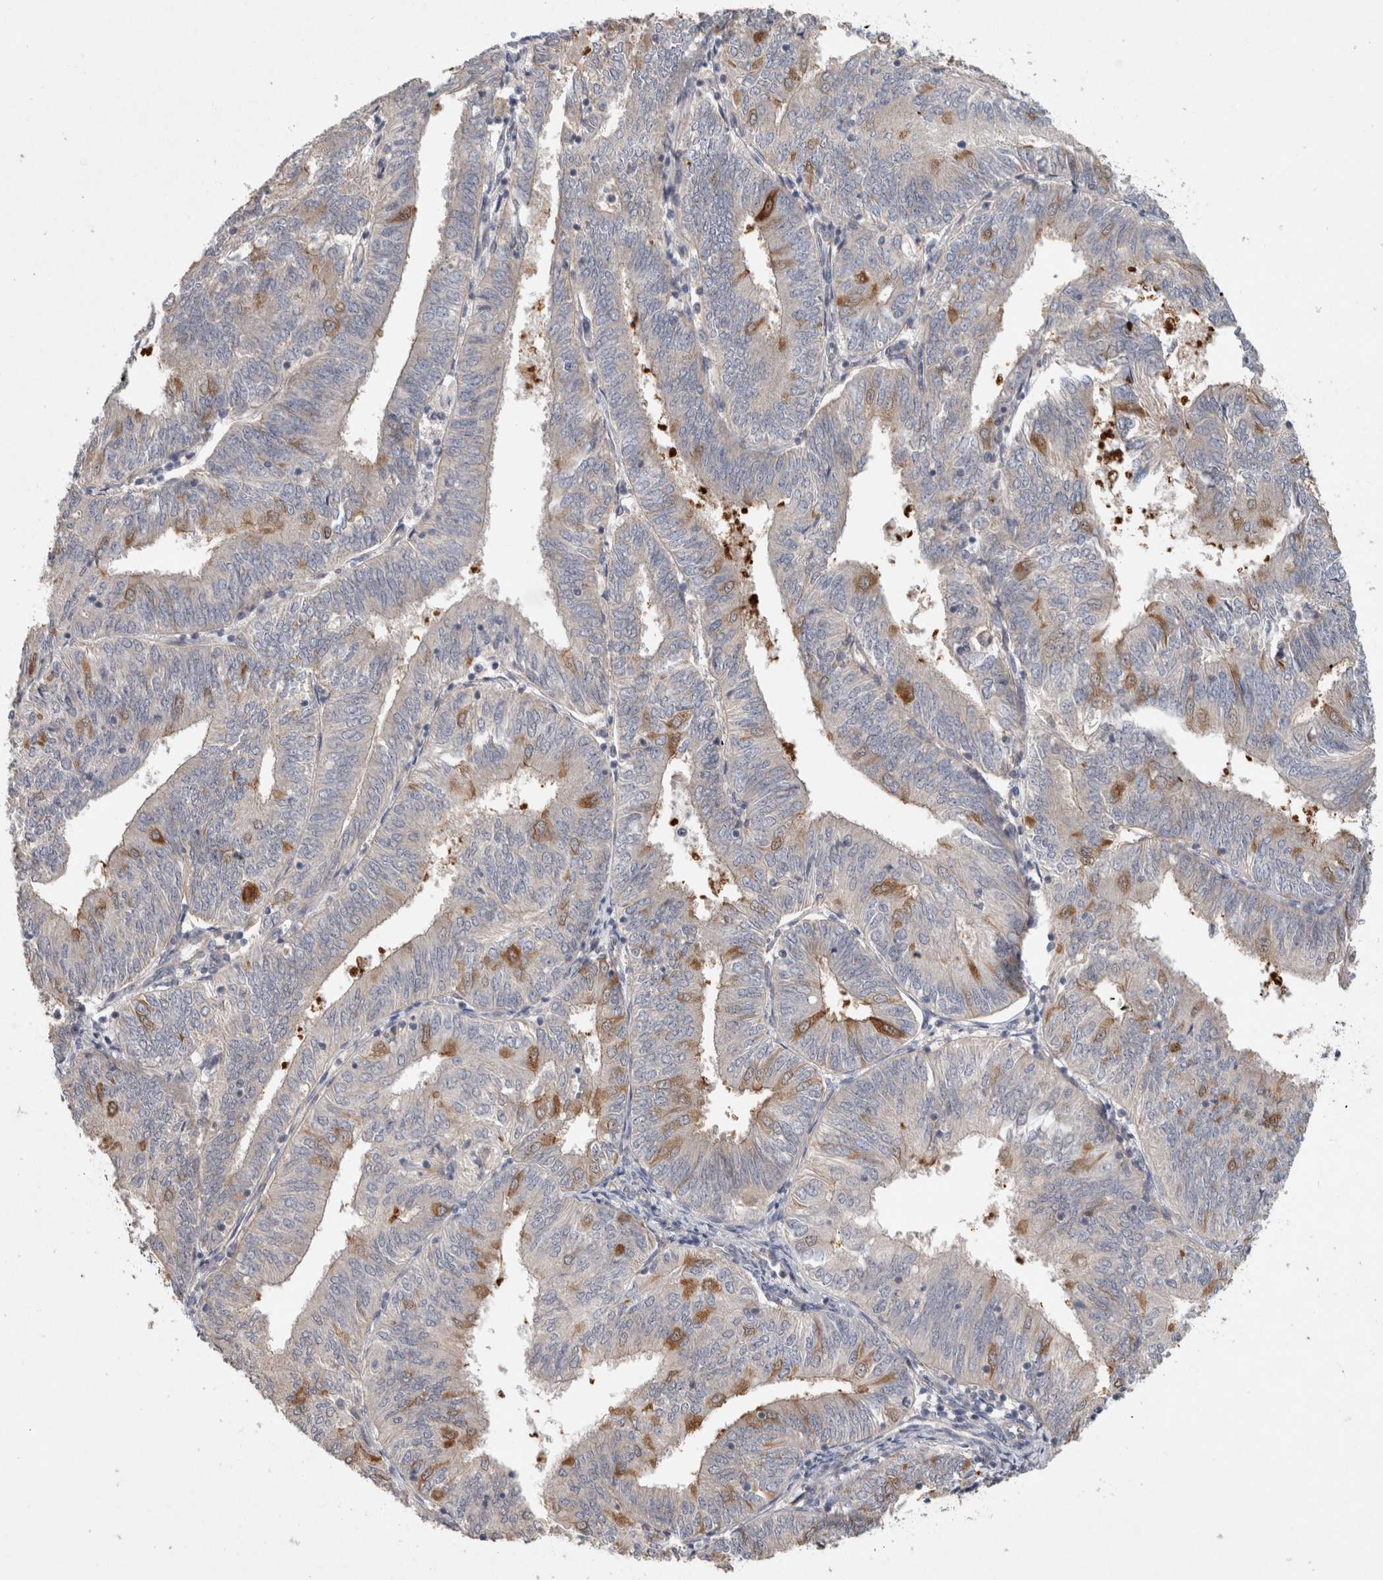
{"staining": {"intensity": "moderate", "quantity": "<25%", "location": "cytoplasmic/membranous"}, "tissue": "endometrial cancer", "cell_type": "Tumor cells", "image_type": "cancer", "snomed": [{"axis": "morphology", "description": "Adenocarcinoma, NOS"}, {"axis": "topography", "description": "Endometrium"}], "caption": "Immunohistochemical staining of human adenocarcinoma (endometrial) displays low levels of moderate cytoplasmic/membranous protein staining in about <25% of tumor cells.", "gene": "CERS3", "patient": {"sex": "female", "age": 58}}